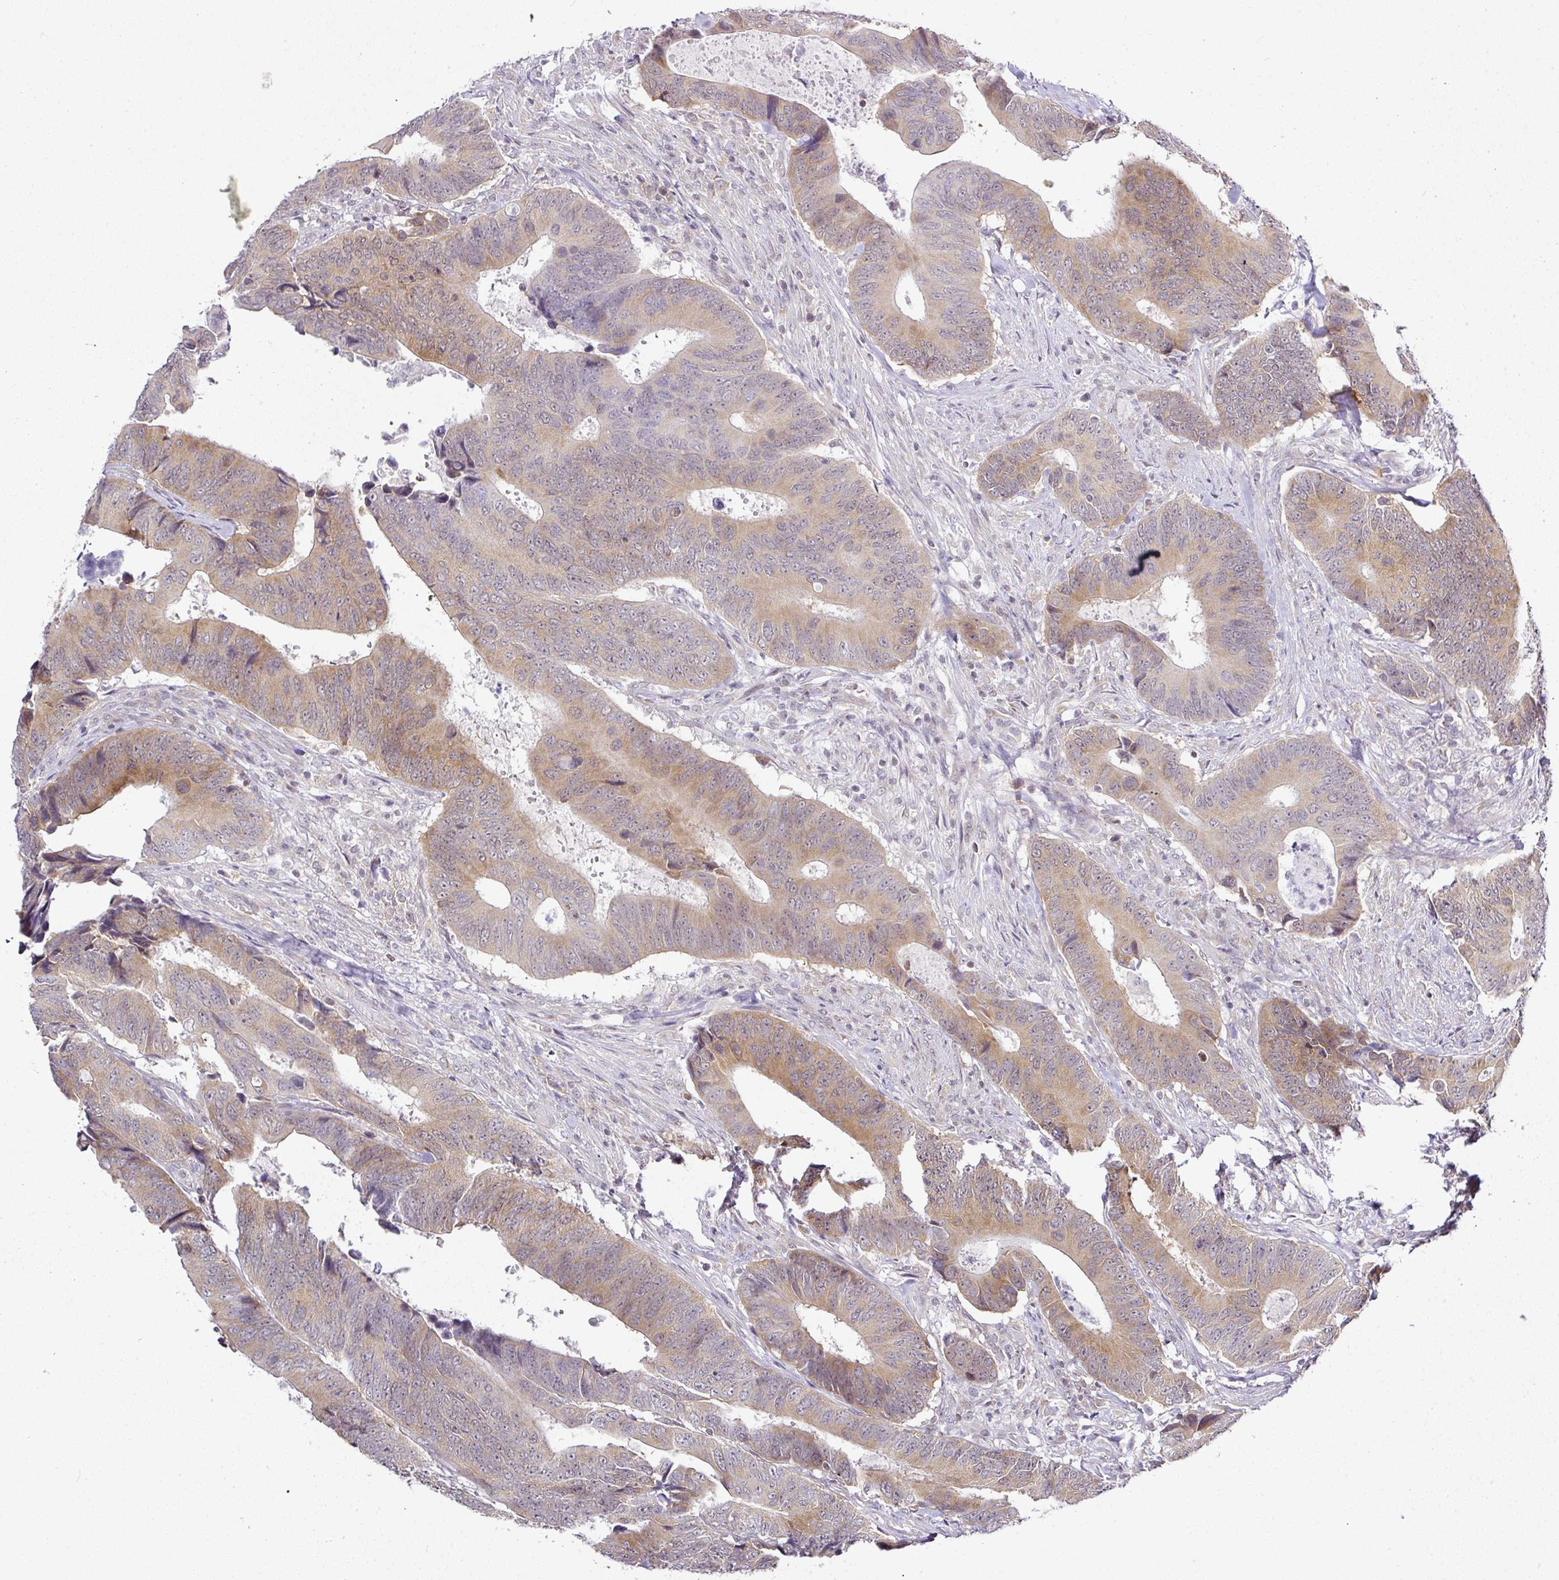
{"staining": {"intensity": "moderate", "quantity": ">75%", "location": "cytoplasmic/membranous"}, "tissue": "colorectal cancer", "cell_type": "Tumor cells", "image_type": "cancer", "snomed": [{"axis": "morphology", "description": "Adenocarcinoma, NOS"}, {"axis": "topography", "description": "Colon"}], "caption": "Adenocarcinoma (colorectal) stained for a protein exhibits moderate cytoplasmic/membranous positivity in tumor cells. The staining was performed using DAB, with brown indicating positive protein expression. Nuclei are stained blue with hematoxylin.", "gene": "FAM32A", "patient": {"sex": "male", "age": 87}}